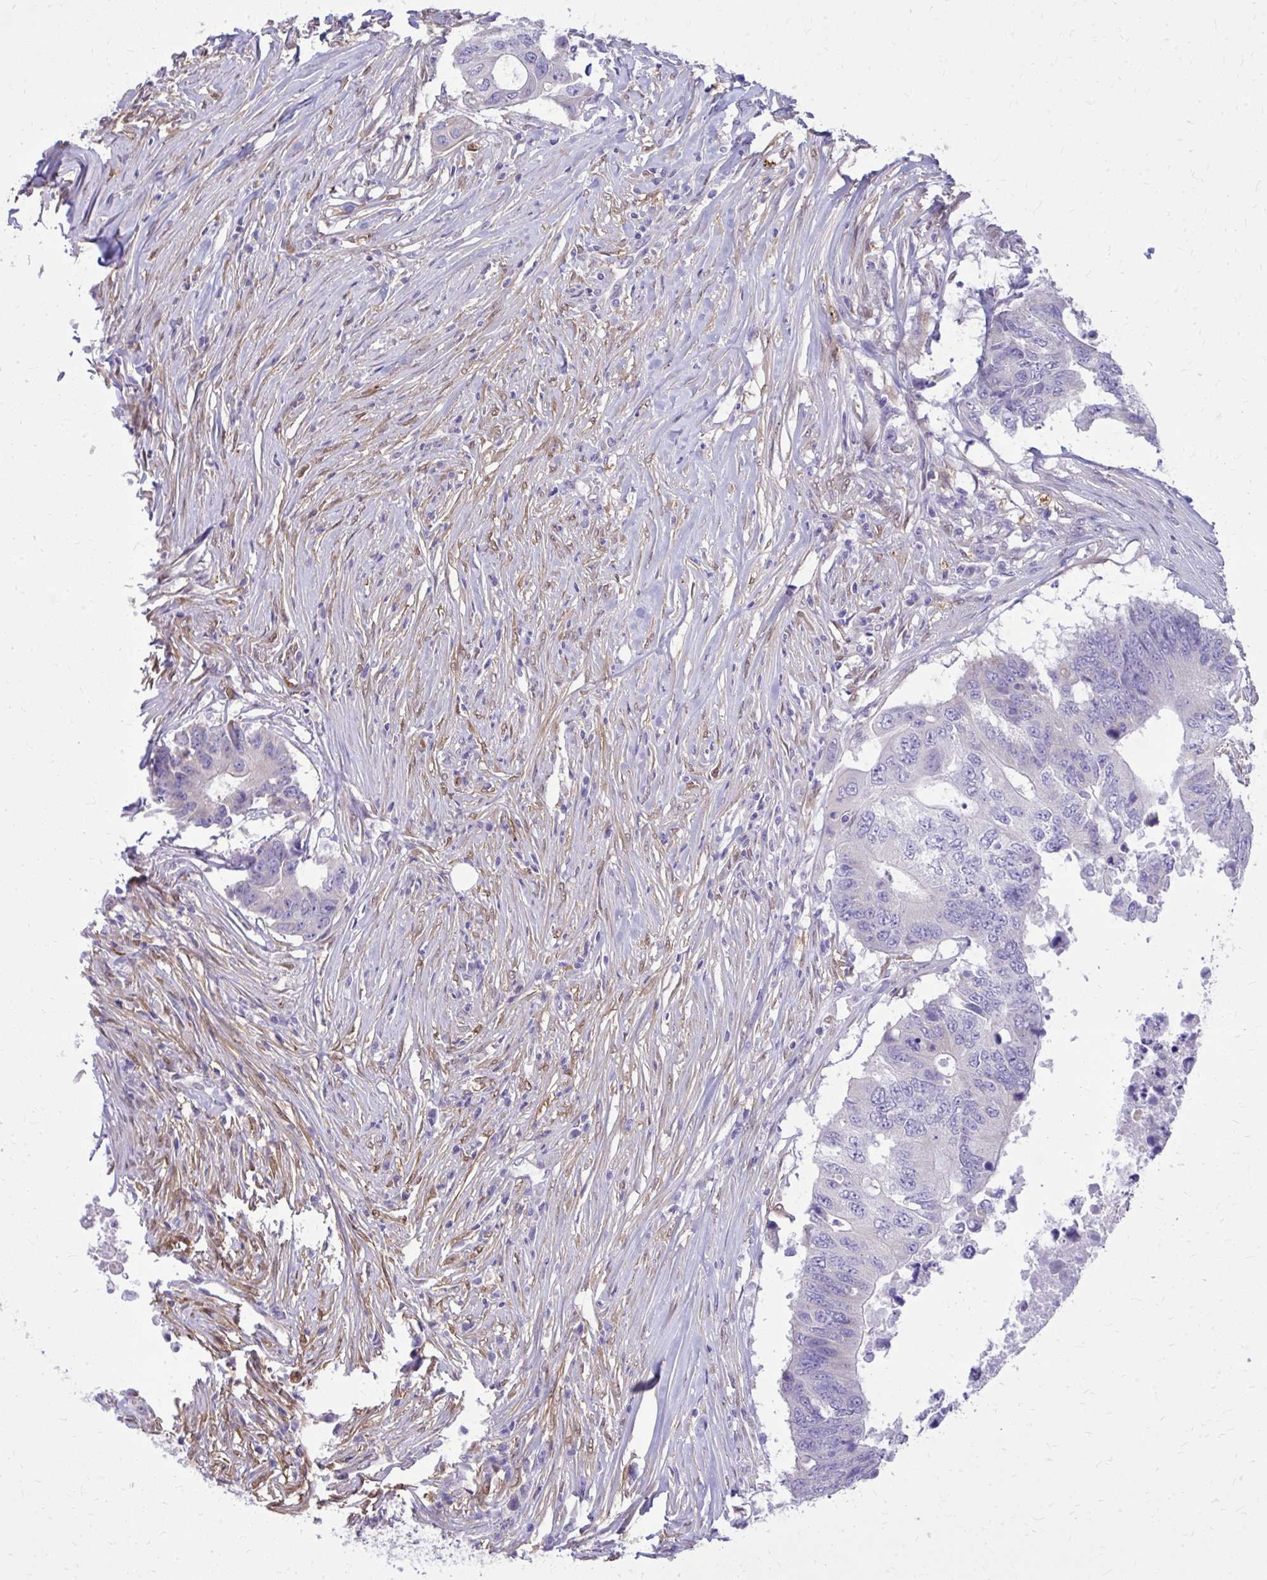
{"staining": {"intensity": "negative", "quantity": "none", "location": "none"}, "tissue": "colorectal cancer", "cell_type": "Tumor cells", "image_type": "cancer", "snomed": [{"axis": "morphology", "description": "Adenocarcinoma, NOS"}, {"axis": "topography", "description": "Colon"}], "caption": "A histopathology image of colorectal cancer stained for a protein reveals no brown staining in tumor cells.", "gene": "NNMT", "patient": {"sex": "male", "age": 71}}